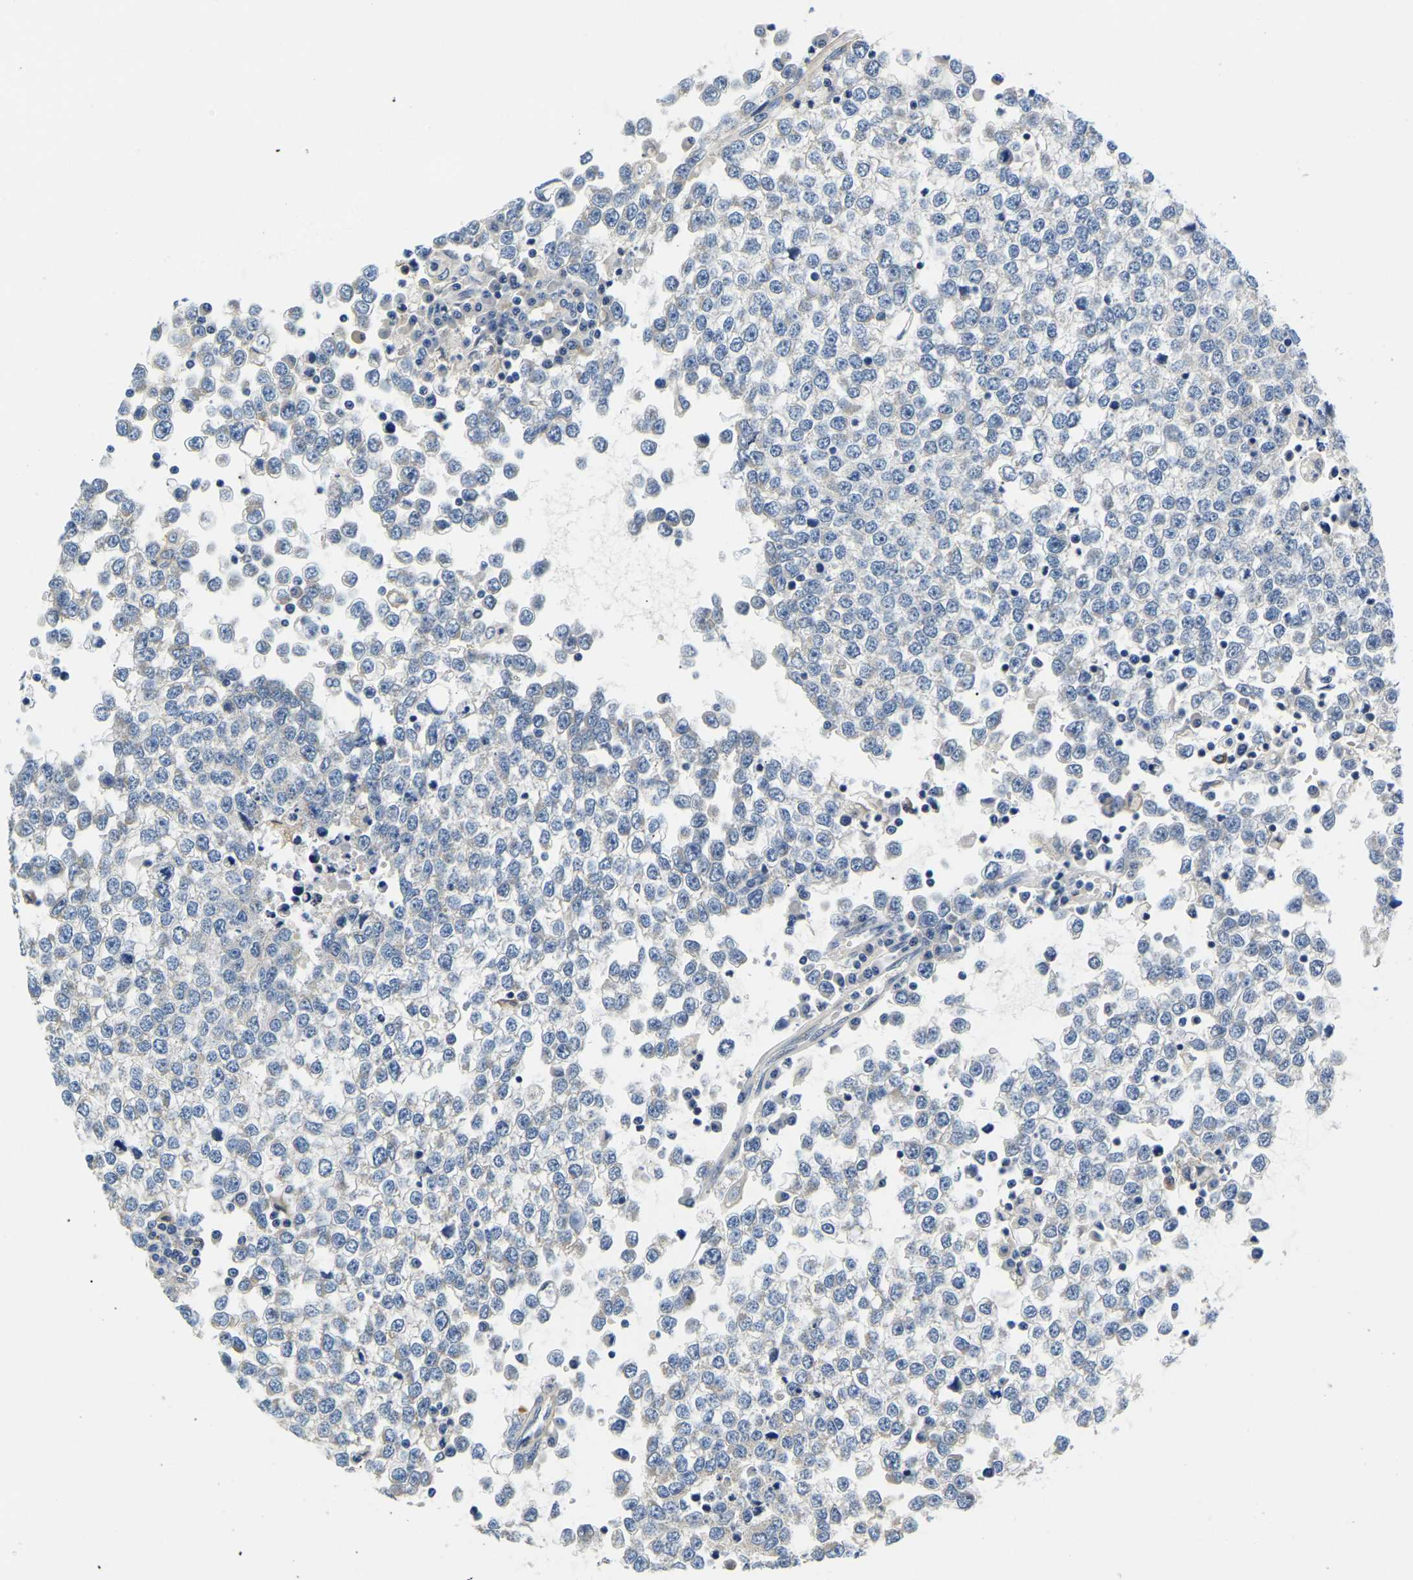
{"staining": {"intensity": "negative", "quantity": "none", "location": "none"}, "tissue": "testis cancer", "cell_type": "Tumor cells", "image_type": "cancer", "snomed": [{"axis": "morphology", "description": "Seminoma, NOS"}, {"axis": "topography", "description": "Testis"}], "caption": "A micrograph of seminoma (testis) stained for a protein demonstrates no brown staining in tumor cells. (Immunohistochemistry, brightfield microscopy, high magnification).", "gene": "LIAS", "patient": {"sex": "male", "age": 65}}